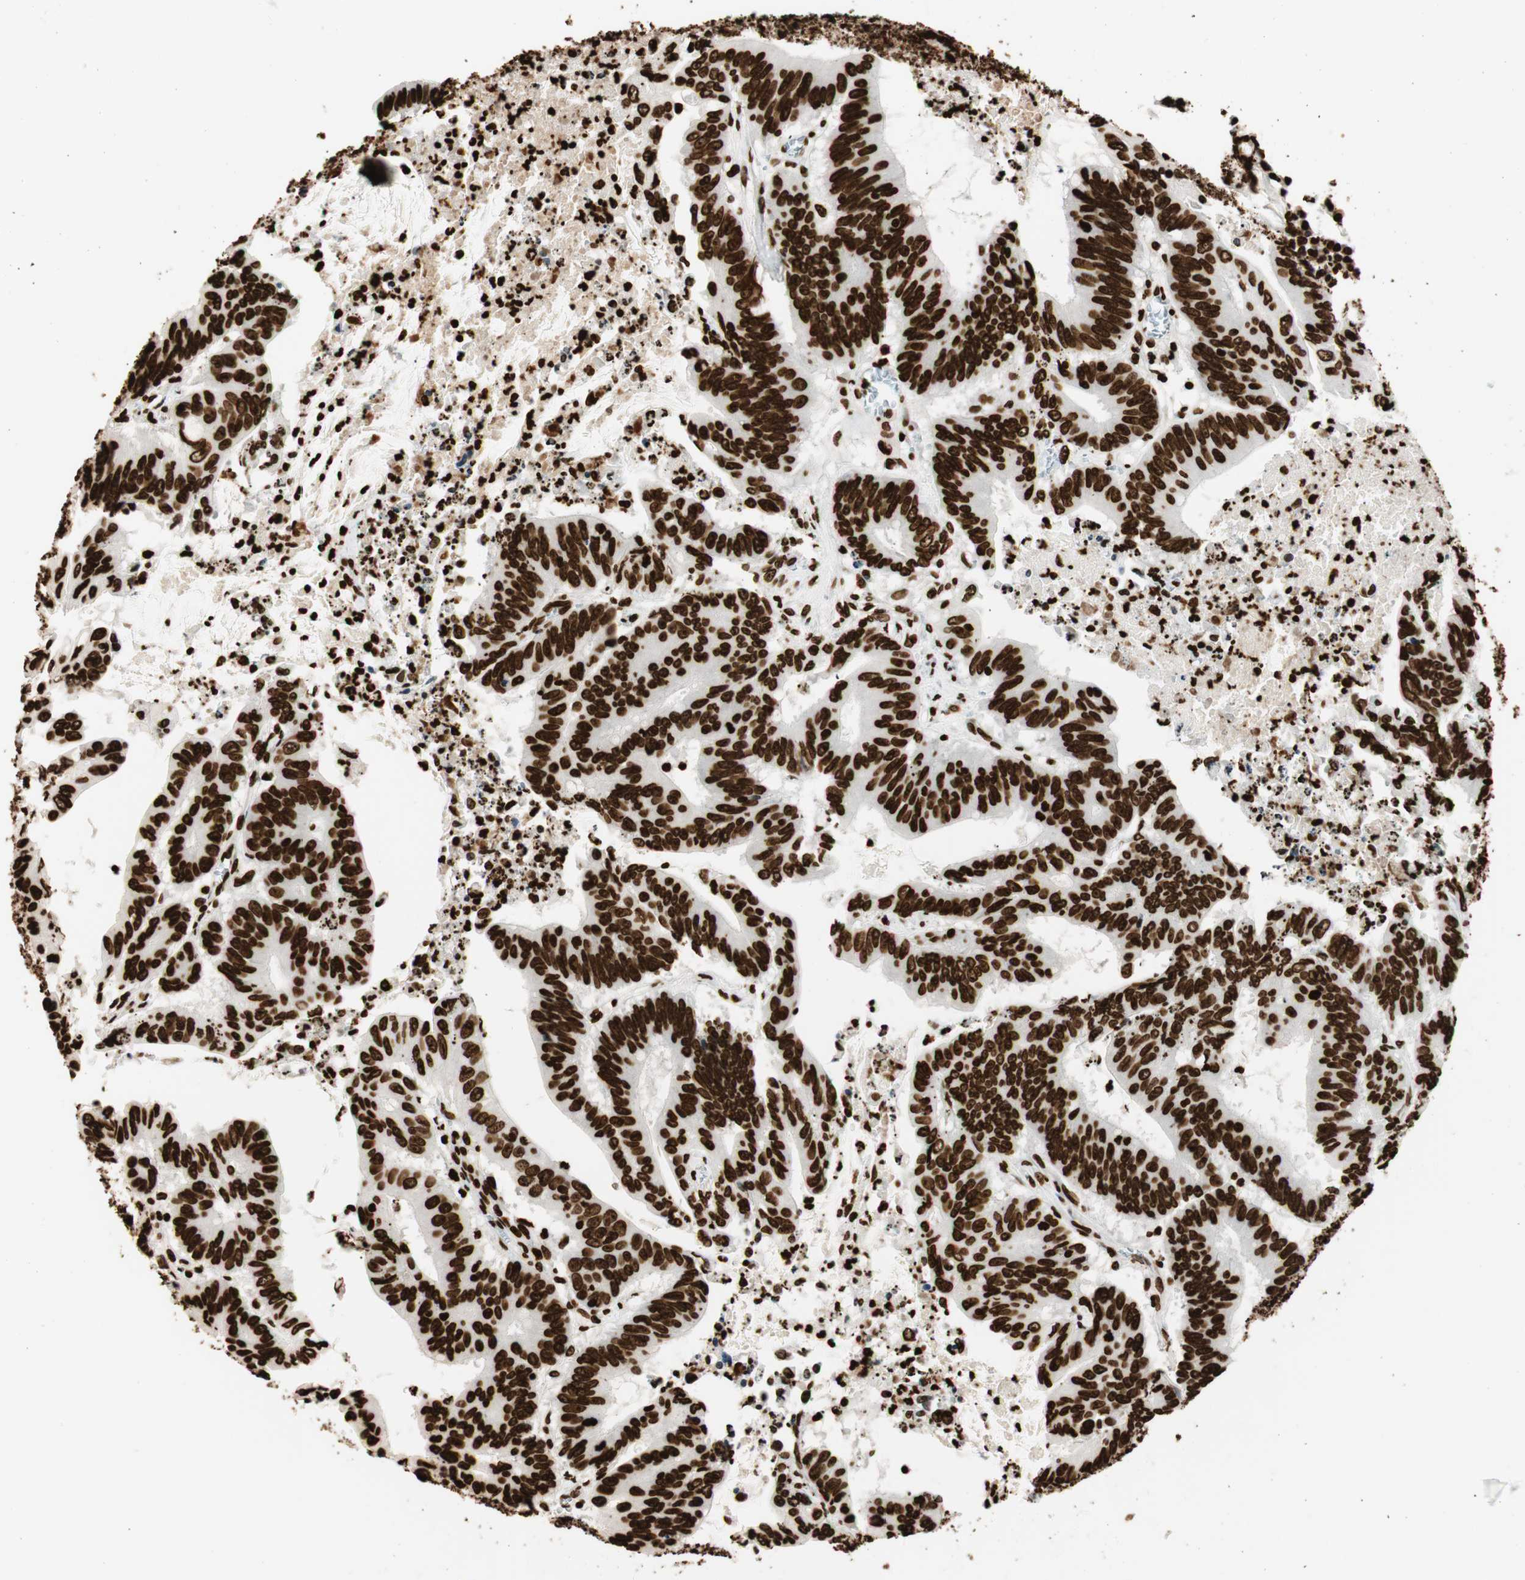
{"staining": {"intensity": "strong", "quantity": ">75%", "location": "nuclear"}, "tissue": "colorectal cancer", "cell_type": "Tumor cells", "image_type": "cancer", "snomed": [{"axis": "morphology", "description": "Adenocarcinoma, NOS"}, {"axis": "topography", "description": "Colon"}], "caption": "Colorectal adenocarcinoma stained with a protein marker exhibits strong staining in tumor cells.", "gene": "GLI2", "patient": {"sex": "male", "age": 45}}